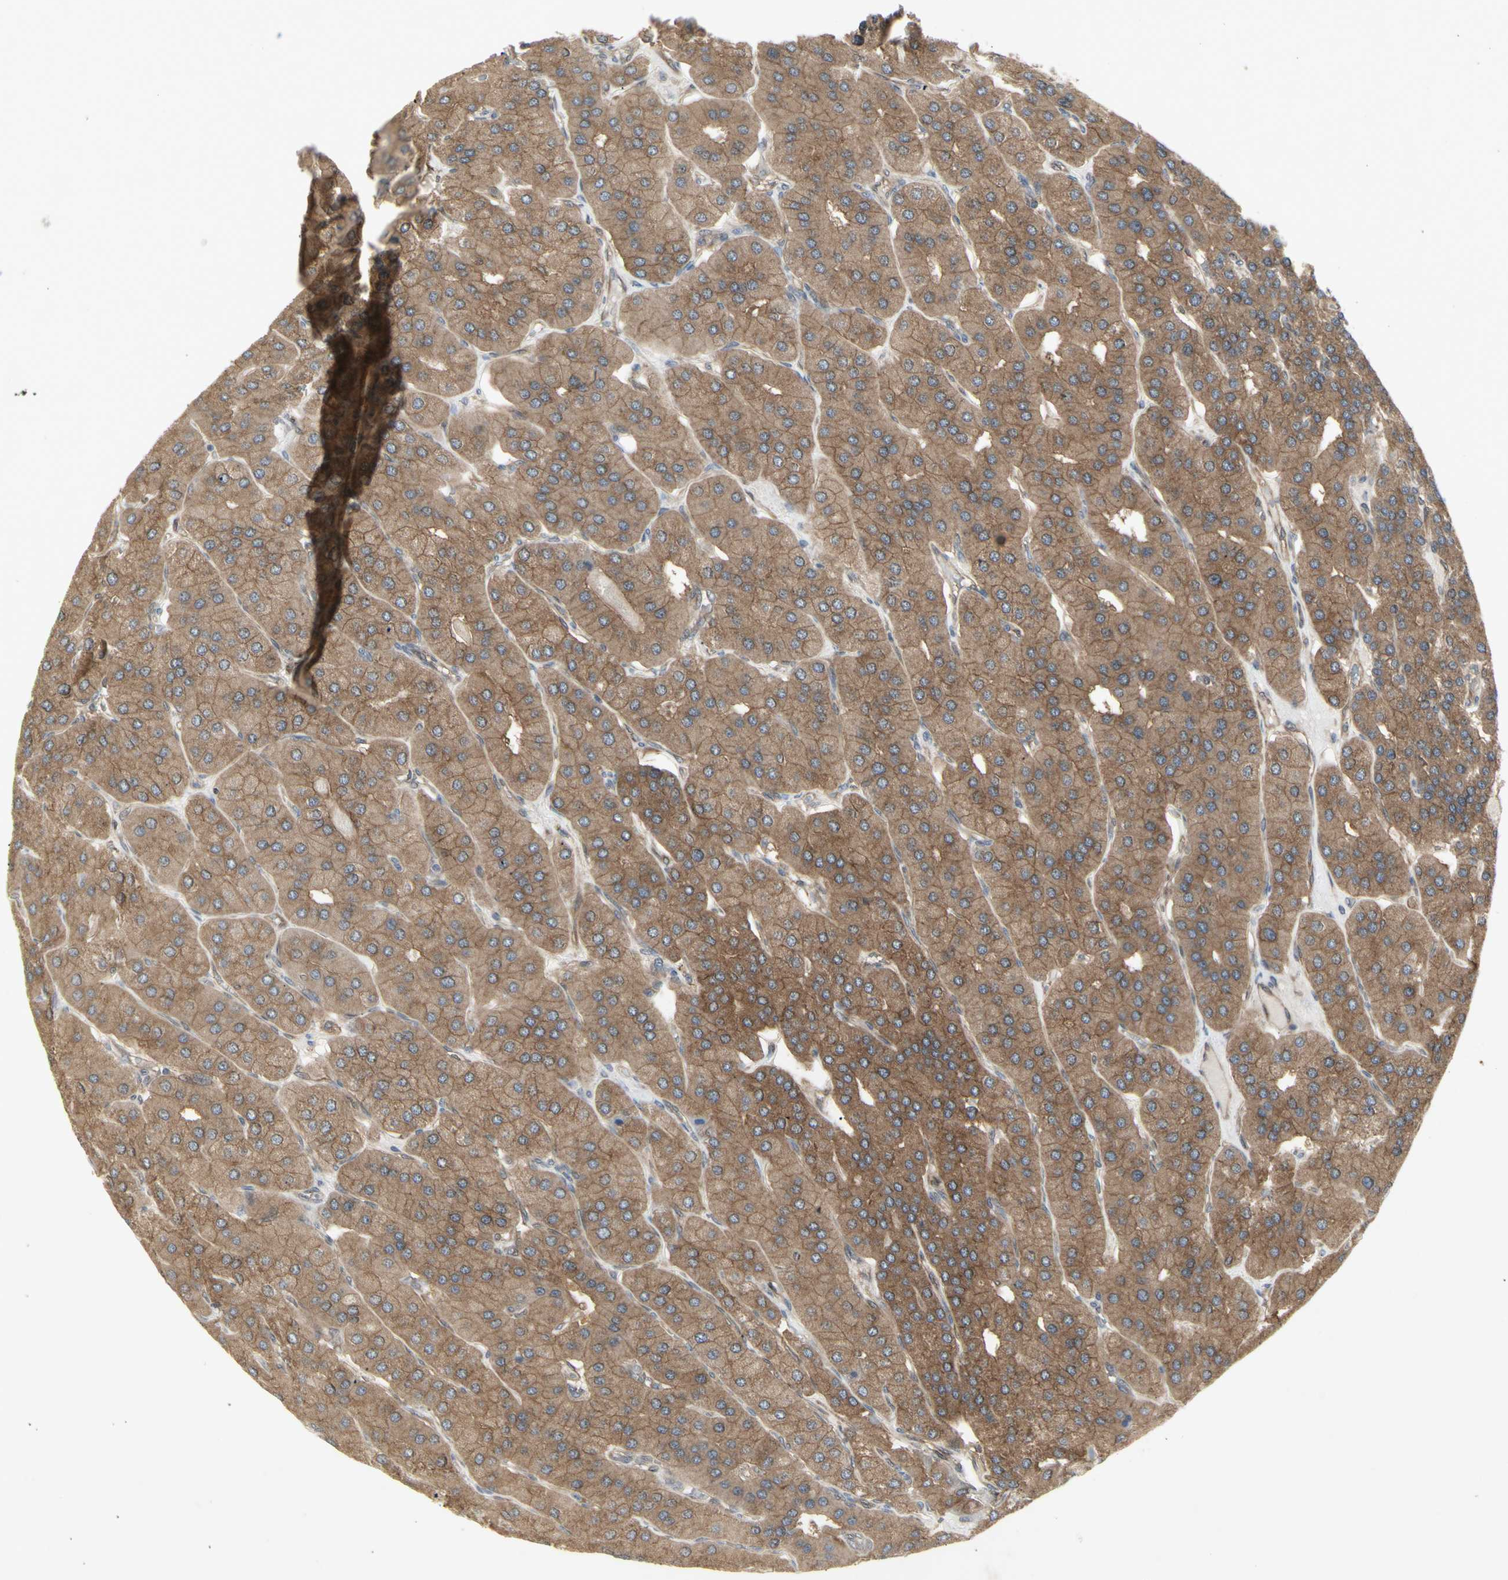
{"staining": {"intensity": "moderate", "quantity": ">75%", "location": "cytoplasmic/membranous"}, "tissue": "parathyroid gland", "cell_type": "Glandular cells", "image_type": "normal", "snomed": [{"axis": "morphology", "description": "Normal tissue, NOS"}, {"axis": "morphology", "description": "Adenoma, NOS"}, {"axis": "topography", "description": "Parathyroid gland"}], "caption": "Protein staining of normal parathyroid gland displays moderate cytoplasmic/membranous positivity in approximately >75% of glandular cells.", "gene": "CHURC1", "patient": {"sex": "female", "age": 86}}